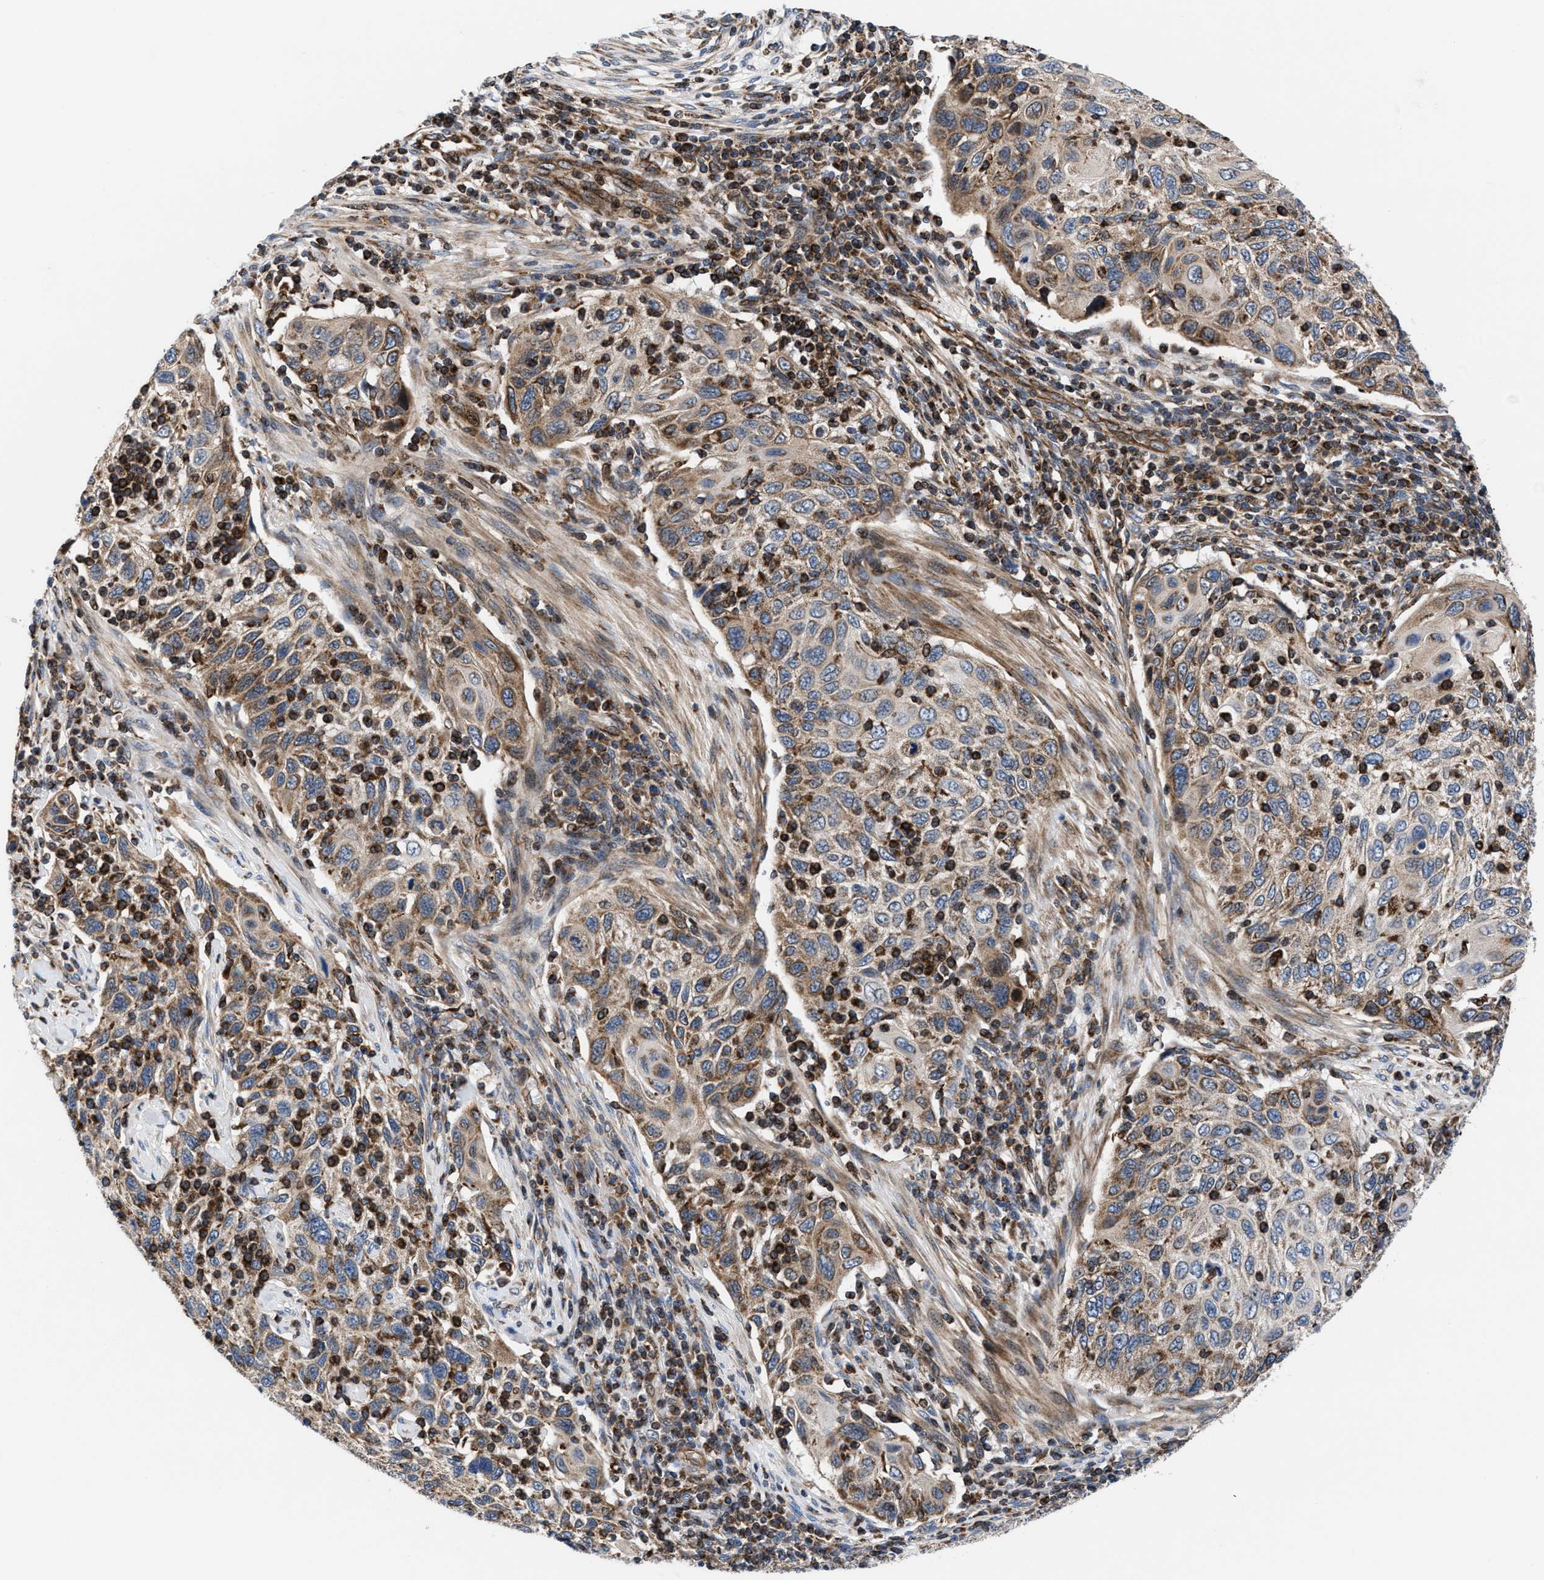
{"staining": {"intensity": "weak", "quantity": "25%-75%", "location": "cytoplasmic/membranous"}, "tissue": "cervical cancer", "cell_type": "Tumor cells", "image_type": "cancer", "snomed": [{"axis": "morphology", "description": "Squamous cell carcinoma, NOS"}, {"axis": "topography", "description": "Cervix"}], "caption": "Protein positivity by immunohistochemistry (IHC) exhibits weak cytoplasmic/membranous staining in approximately 25%-75% of tumor cells in squamous cell carcinoma (cervical).", "gene": "PRR15L", "patient": {"sex": "female", "age": 70}}